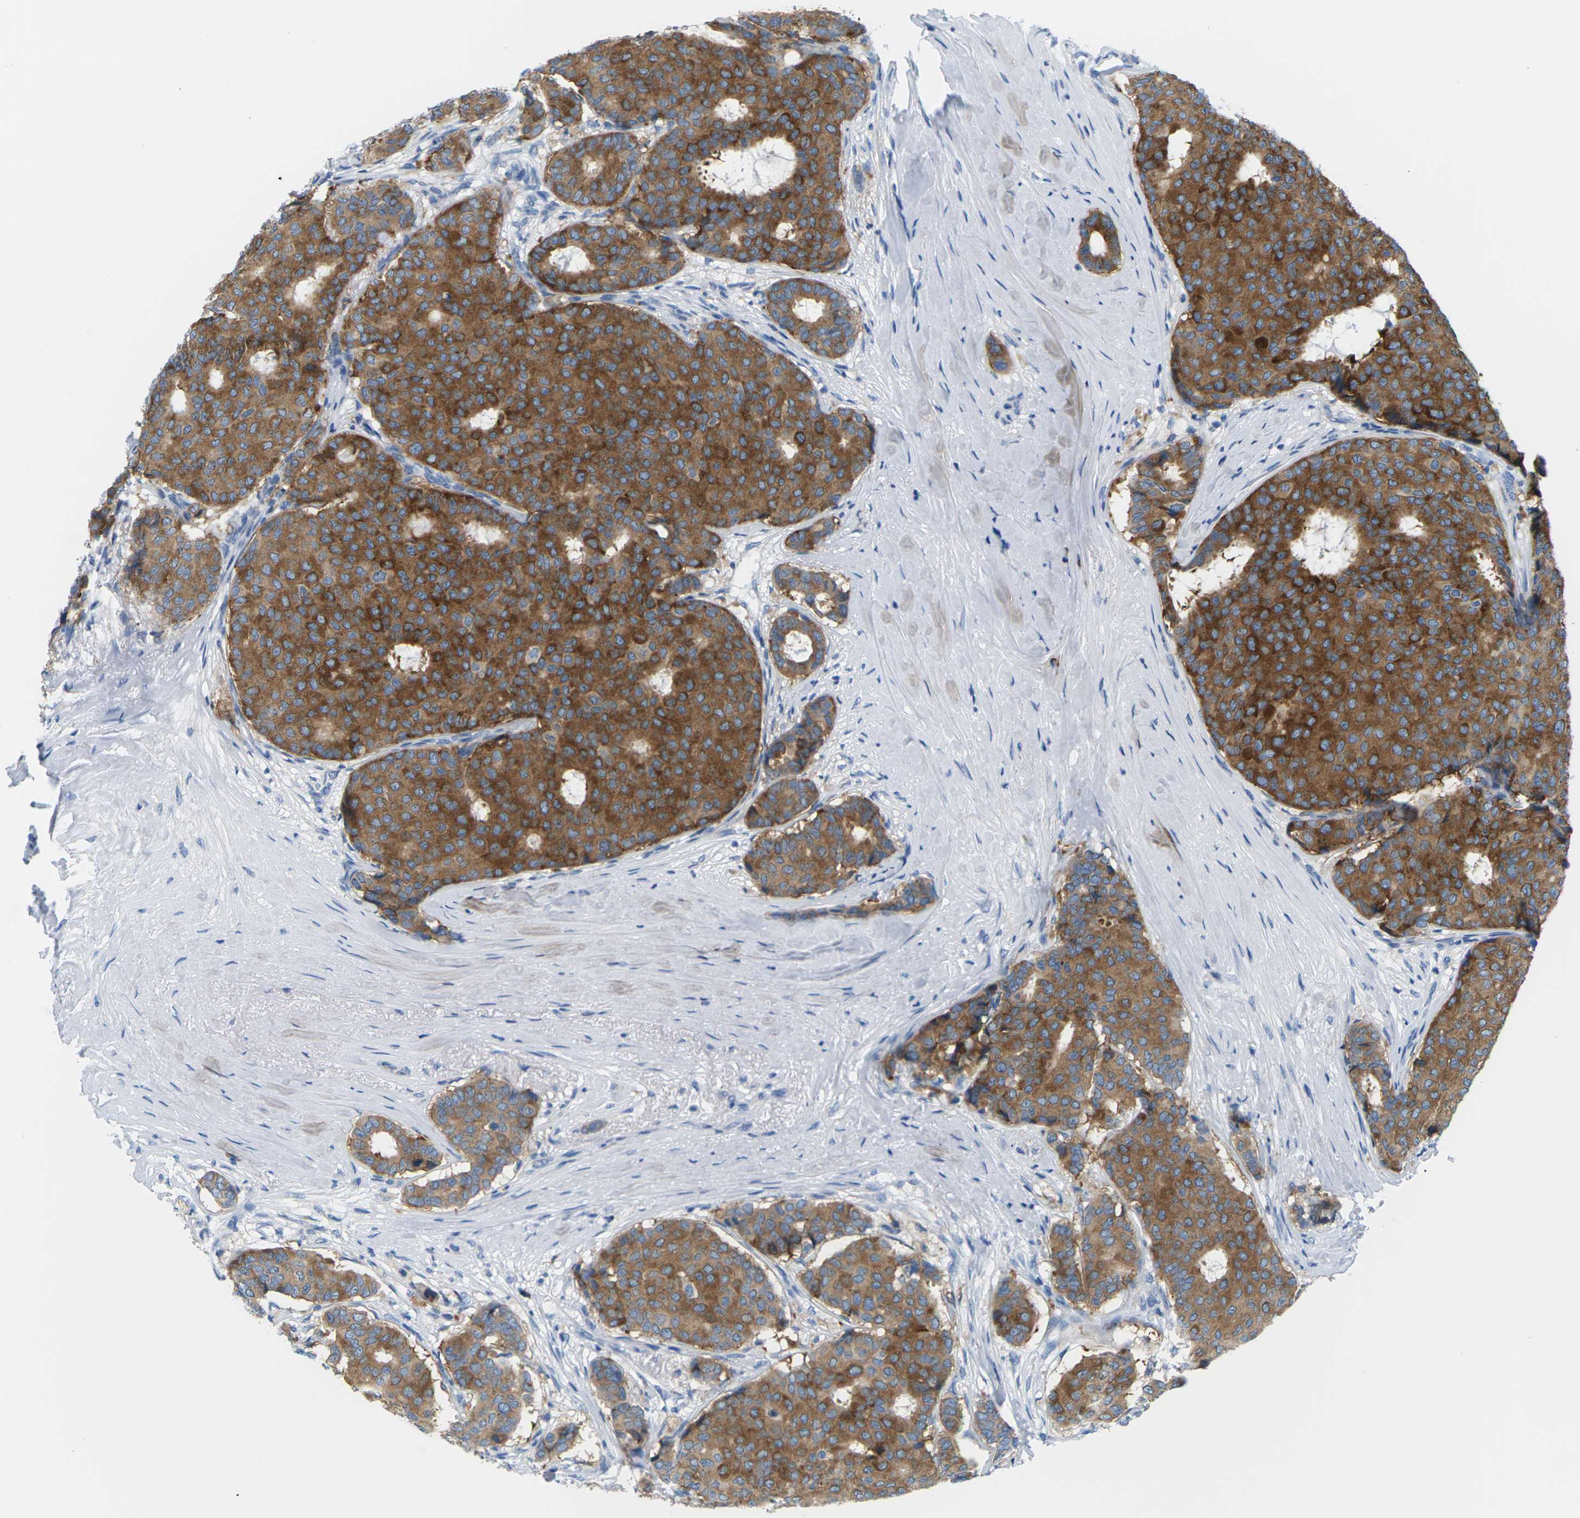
{"staining": {"intensity": "moderate", "quantity": ">75%", "location": "cytoplasmic/membranous"}, "tissue": "breast cancer", "cell_type": "Tumor cells", "image_type": "cancer", "snomed": [{"axis": "morphology", "description": "Duct carcinoma"}, {"axis": "topography", "description": "Breast"}], "caption": "Invasive ductal carcinoma (breast) stained for a protein (brown) exhibits moderate cytoplasmic/membranous positive expression in approximately >75% of tumor cells.", "gene": "SYNGR2", "patient": {"sex": "female", "age": 75}}